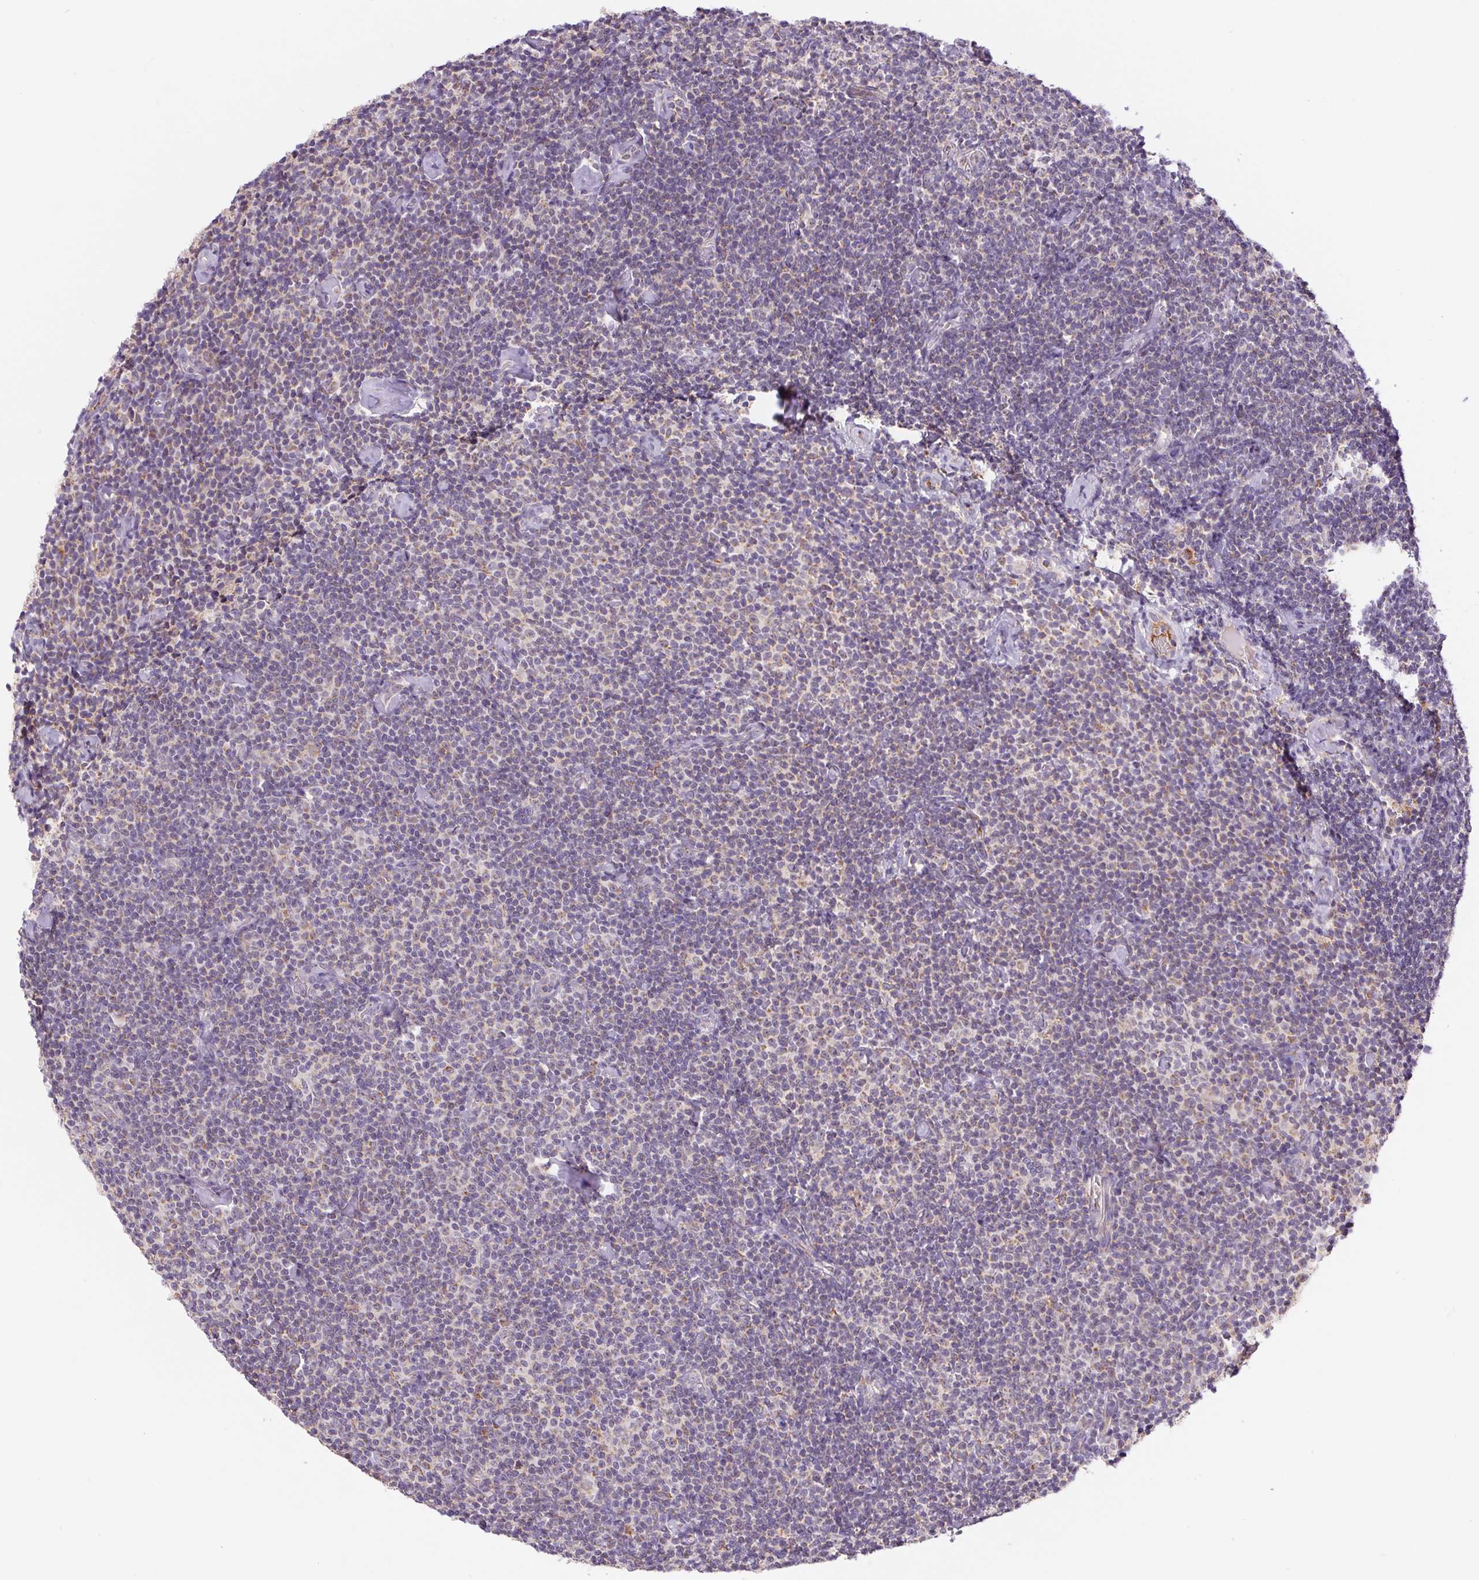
{"staining": {"intensity": "negative", "quantity": "none", "location": "none"}, "tissue": "lymphoma", "cell_type": "Tumor cells", "image_type": "cancer", "snomed": [{"axis": "morphology", "description": "Malignant lymphoma, non-Hodgkin's type, Low grade"}, {"axis": "topography", "description": "Lymph node"}], "caption": "Tumor cells are negative for brown protein staining in low-grade malignant lymphoma, non-Hodgkin's type. The staining is performed using DAB (3,3'-diaminobenzidine) brown chromogen with nuclei counter-stained in using hematoxylin.", "gene": "EMC6", "patient": {"sex": "male", "age": 81}}